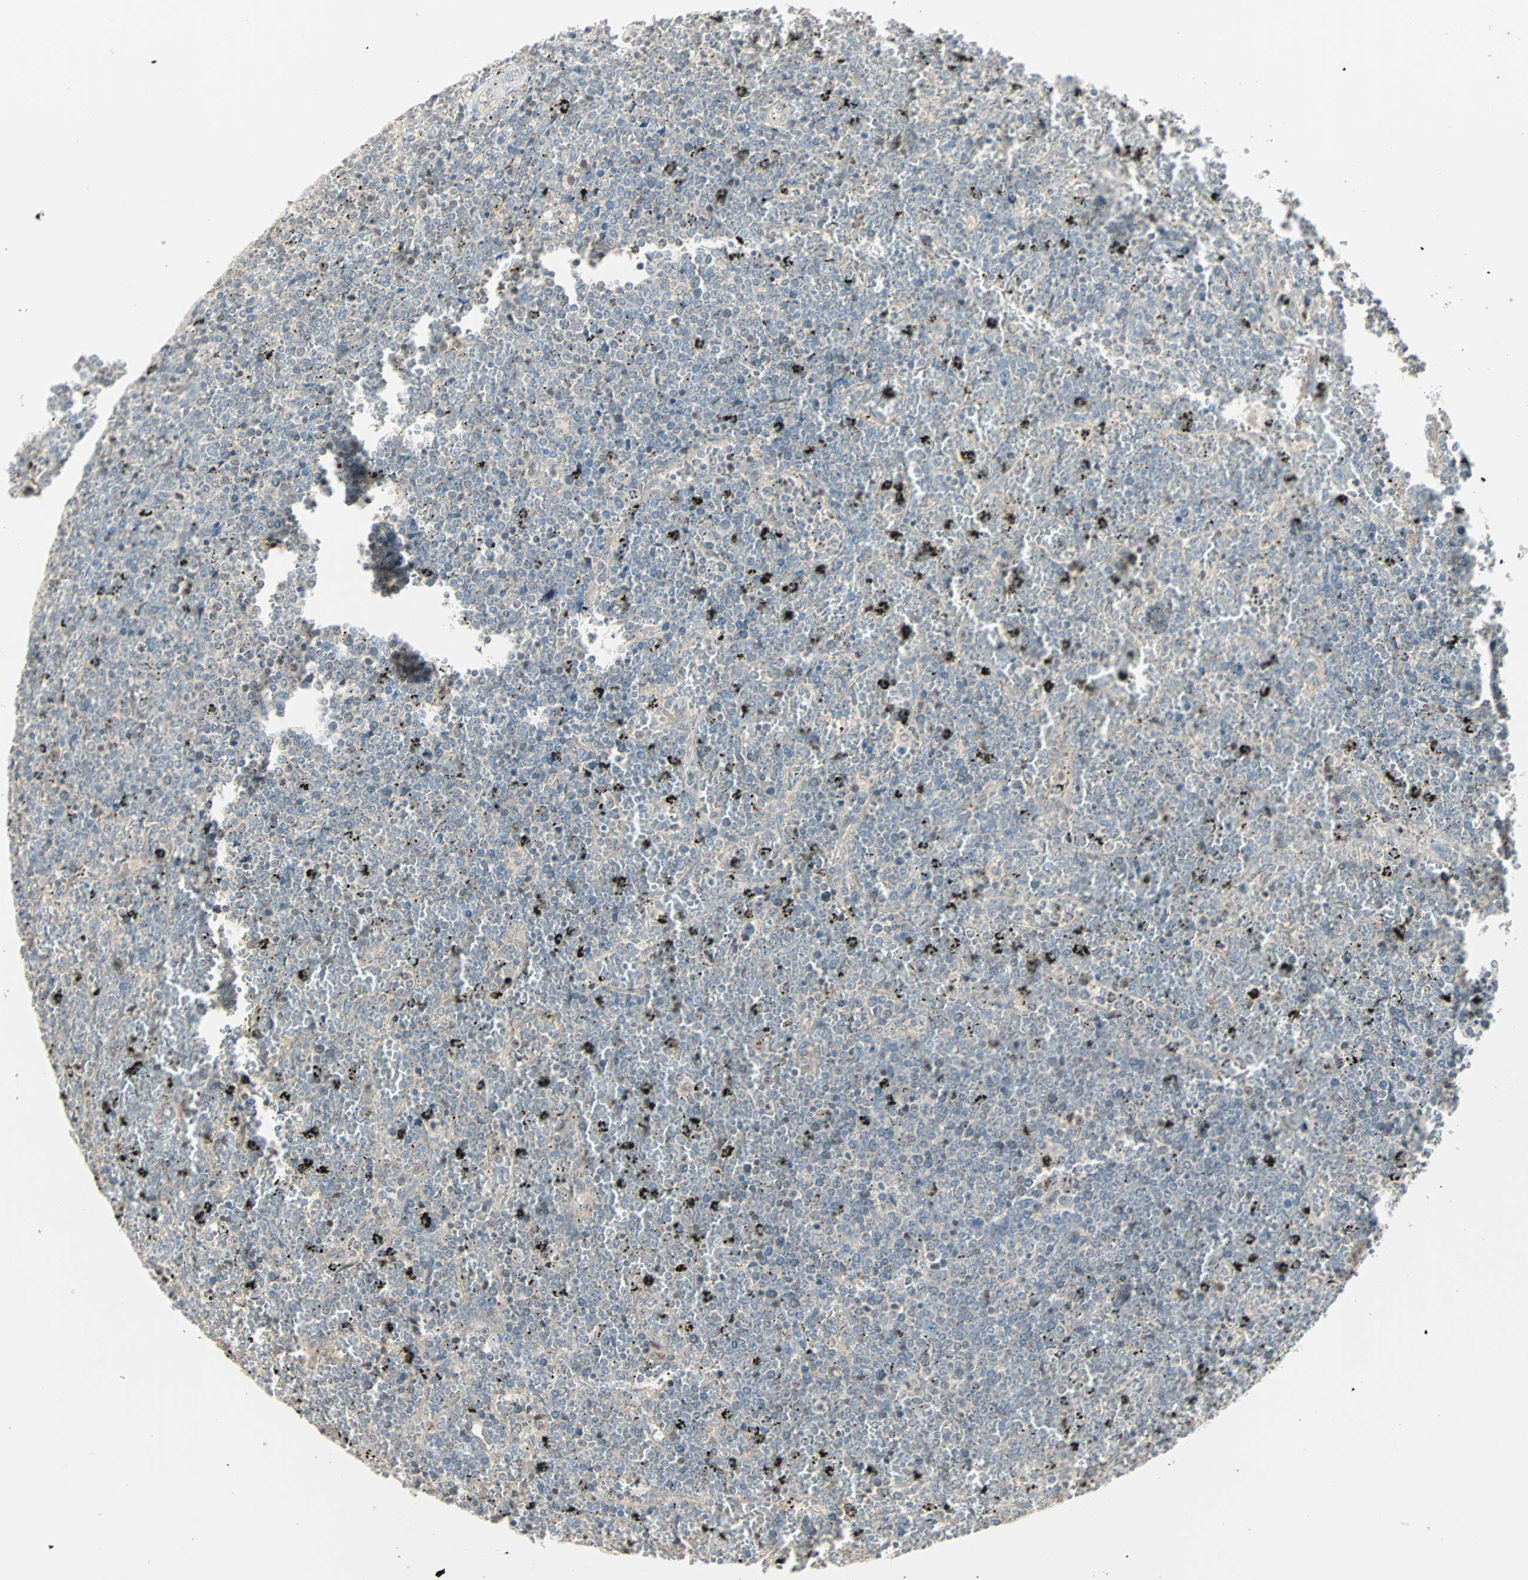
{"staining": {"intensity": "weak", "quantity": "<25%", "location": "cytoplasmic/membranous"}, "tissue": "lymphoma", "cell_type": "Tumor cells", "image_type": "cancer", "snomed": [{"axis": "morphology", "description": "Malignant lymphoma, non-Hodgkin's type, Low grade"}, {"axis": "topography", "description": "Spleen"}], "caption": "An image of malignant lymphoma, non-Hodgkin's type (low-grade) stained for a protein displays no brown staining in tumor cells.", "gene": "KDM4A", "patient": {"sex": "female", "age": 77}}